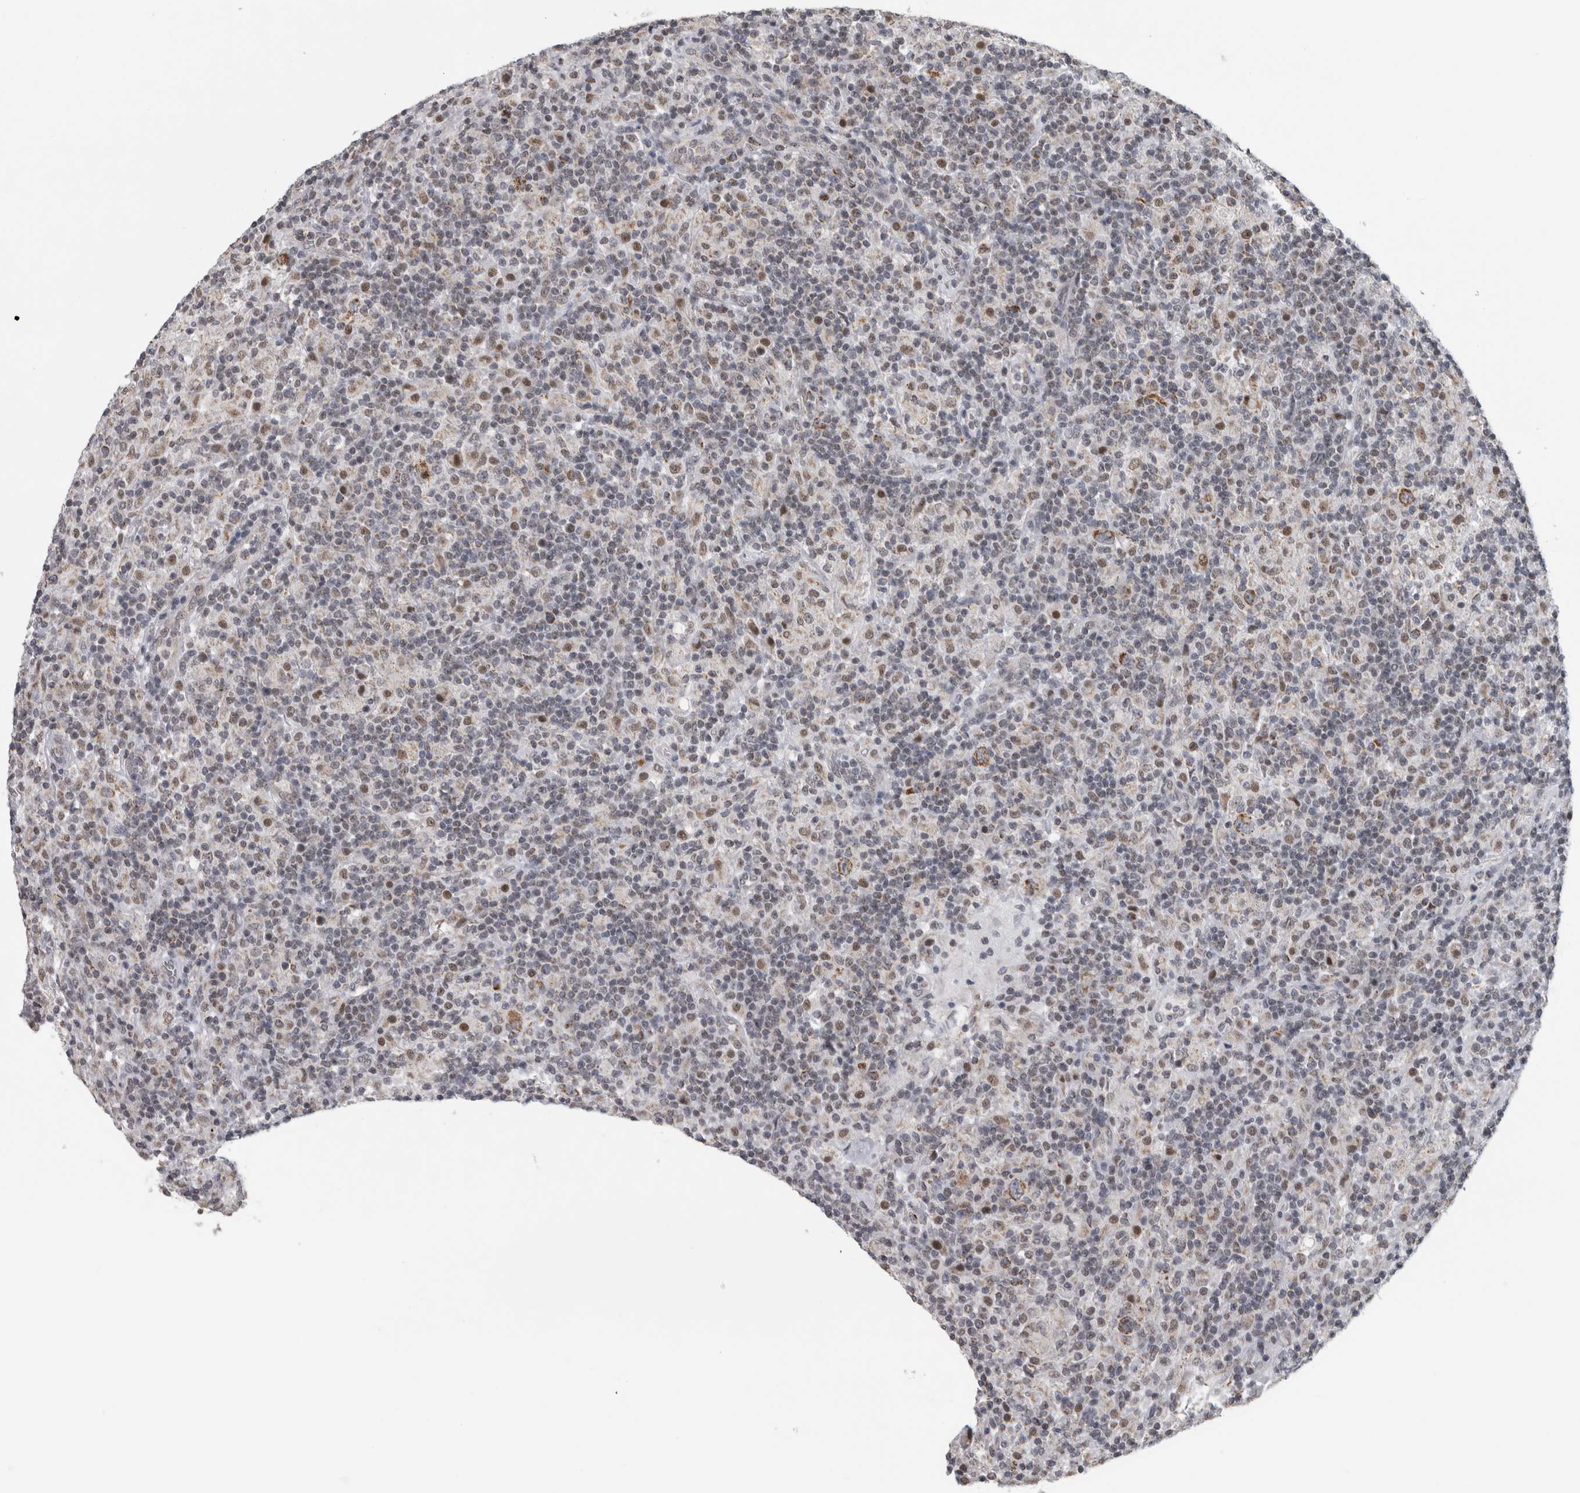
{"staining": {"intensity": "strong", "quantity": ">75%", "location": "cytoplasmic/membranous"}, "tissue": "lymphoma", "cell_type": "Tumor cells", "image_type": "cancer", "snomed": [{"axis": "morphology", "description": "Hodgkin's disease, NOS"}, {"axis": "topography", "description": "Lymph node"}], "caption": "IHC (DAB) staining of human Hodgkin's disease exhibits strong cytoplasmic/membranous protein positivity in about >75% of tumor cells.", "gene": "OR2K2", "patient": {"sex": "male", "age": 70}}